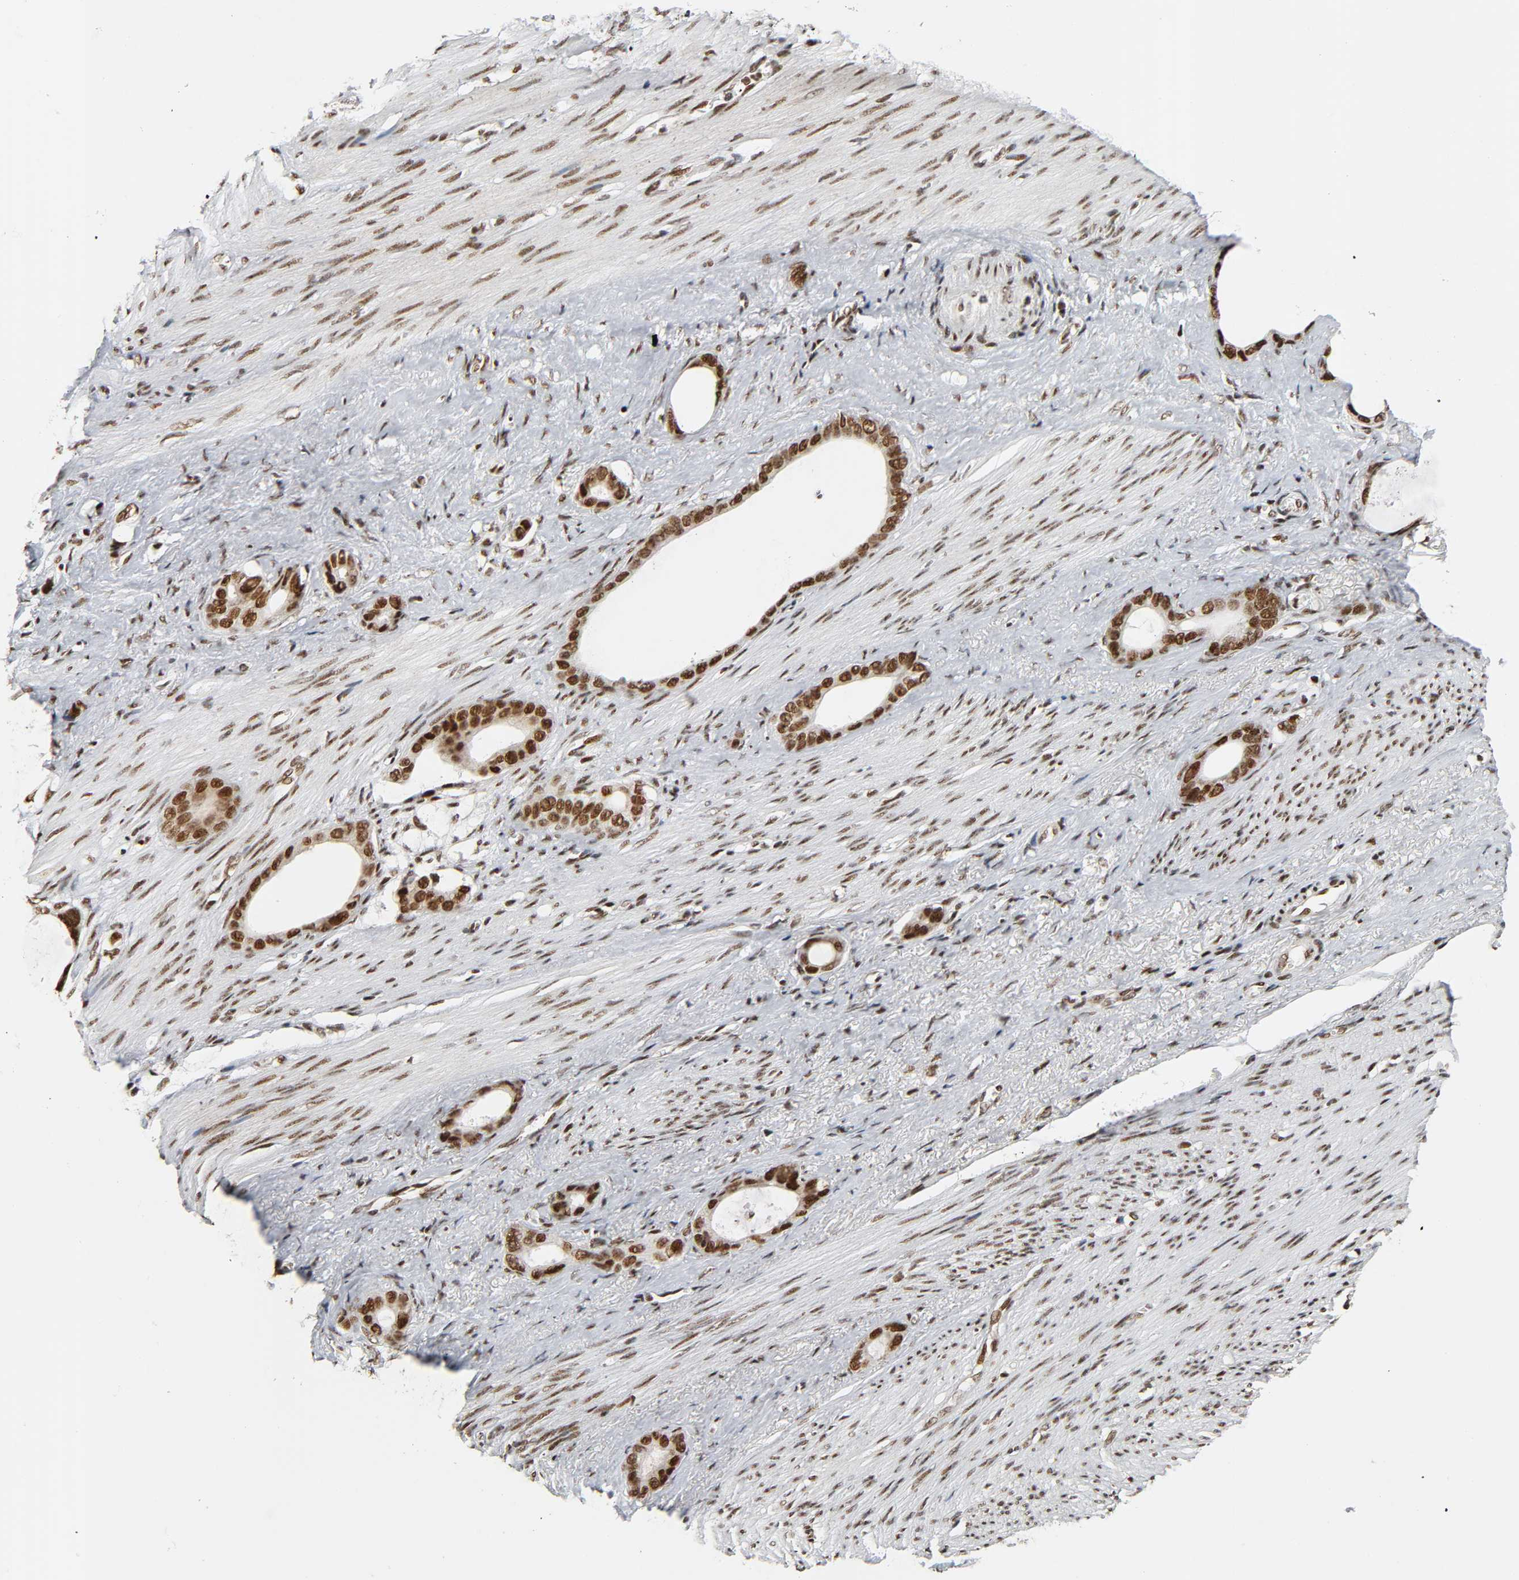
{"staining": {"intensity": "strong", "quantity": ">75%", "location": "nuclear"}, "tissue": "stomach cancer", "cell_type": "Tumor cells", "image_type": "cancer", "snomed": [{"axis": "morphology", "description": "Adenocarcinoma, NOS"}, {"axis": "topography", "description": "Stomach"}], "caption": "Protein expression analysis of adenocarcinoma (stomach) reveals strong nuclear staining in about >75% of tumor cells.", "gene": "CDK9", "patient": {"sex": "female", "age": 75}}